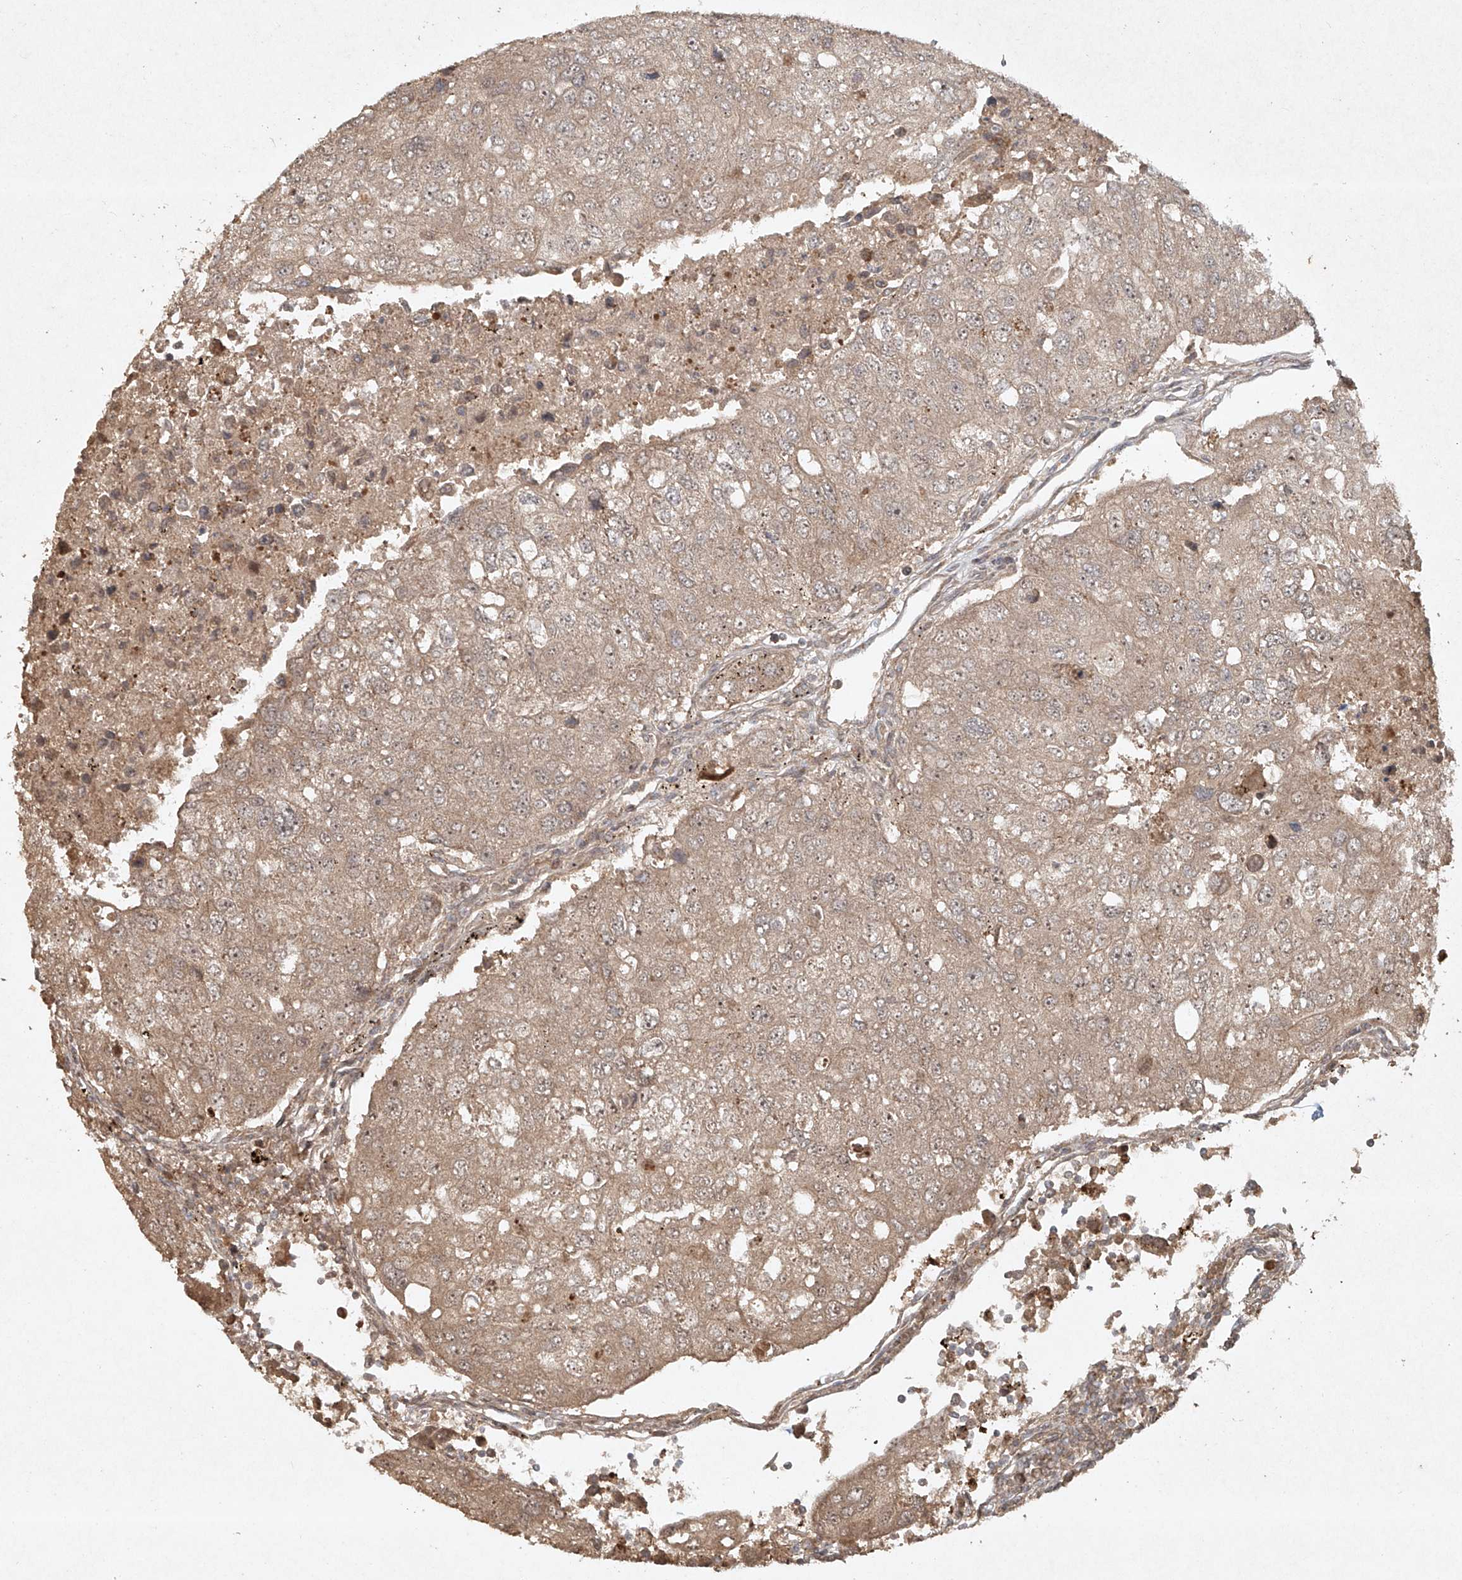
{"staining": {"intensity": "weak", "quantity": ">75%", "location": "cytoplasmic/membranous,nuclear"}, "tissue": "urothelial cancer", "cell_type": "Tumor cells", "image_type": "cancer", "snomed": [{"axis": "morphology", "description": "Urothelial carcinoma, High grade"}, {"axis": "topography", "description": "Lymph node"}, {"axis": "topography", "description": "Urinary bladder"}], "caption": "The immunohistochemical stain highlights weak cytoplasmic/membranous and nuclear staining in tumor cells of high-grade urothelial carcinoma tissue.", "gene": "CYYR1", "patient": {"sex": "male", "age": 51}}